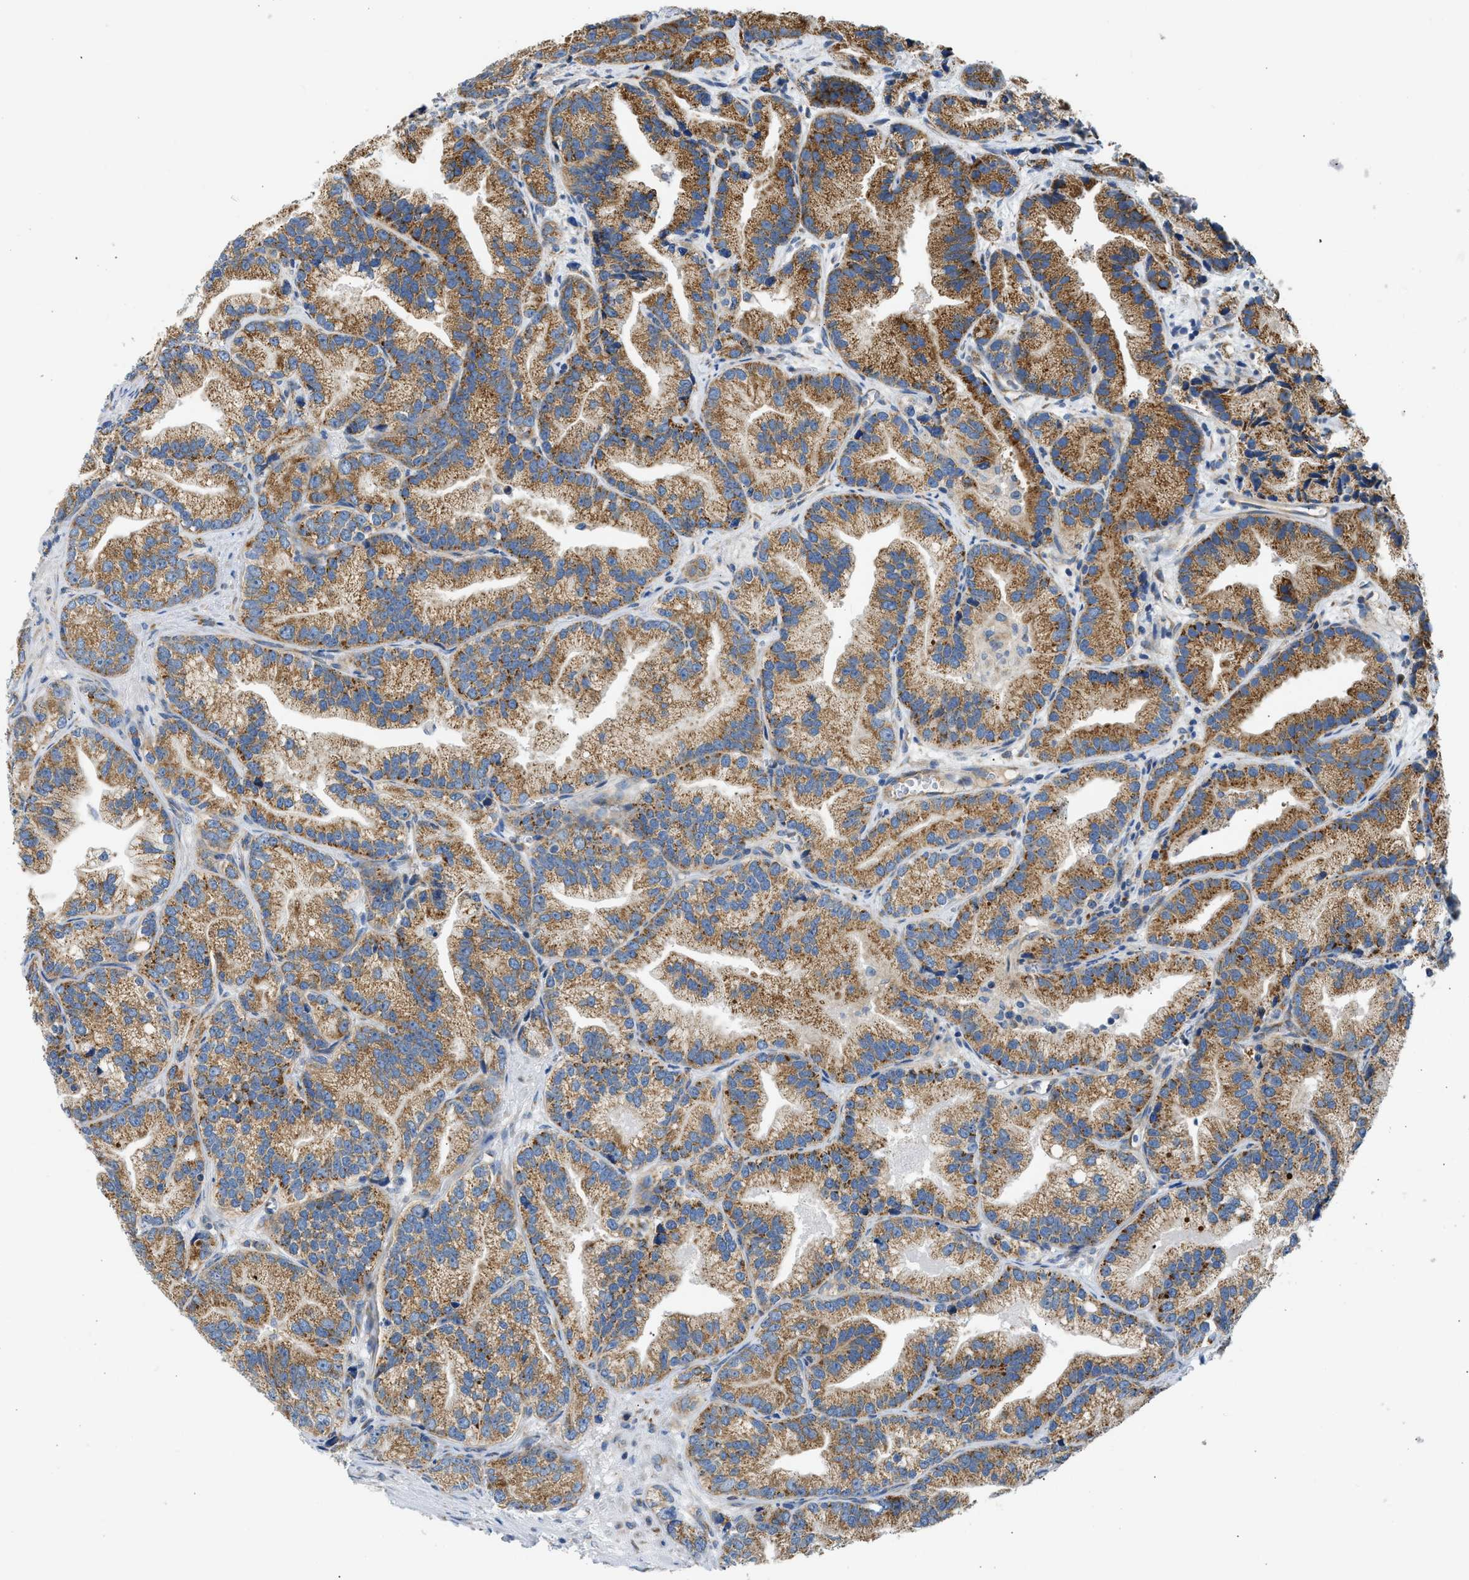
{"staining": {"intensity": "moderate", "quantity": ">75%", "location": "cytoplasmic/membranous"}, "tissue": "prostate cancer", "cell_type": "Tumor cells", "image_type": "cancer", "snomed": [{"axis": "morphology", "description": "Adenocarcinoma, Low grade"}, {"axis": "topography", "description": "Prostate"}], "caption": "Immunohistochemistry (IHC) of human prostate cancer (low-grade adenocarcinoma) demonstrates medium levels of moderate cytoplasmic/membranous expression in about >75% of tumor cells.", "gene": "CAMKK2", "patient": {"sex": "male", "age": 89}}